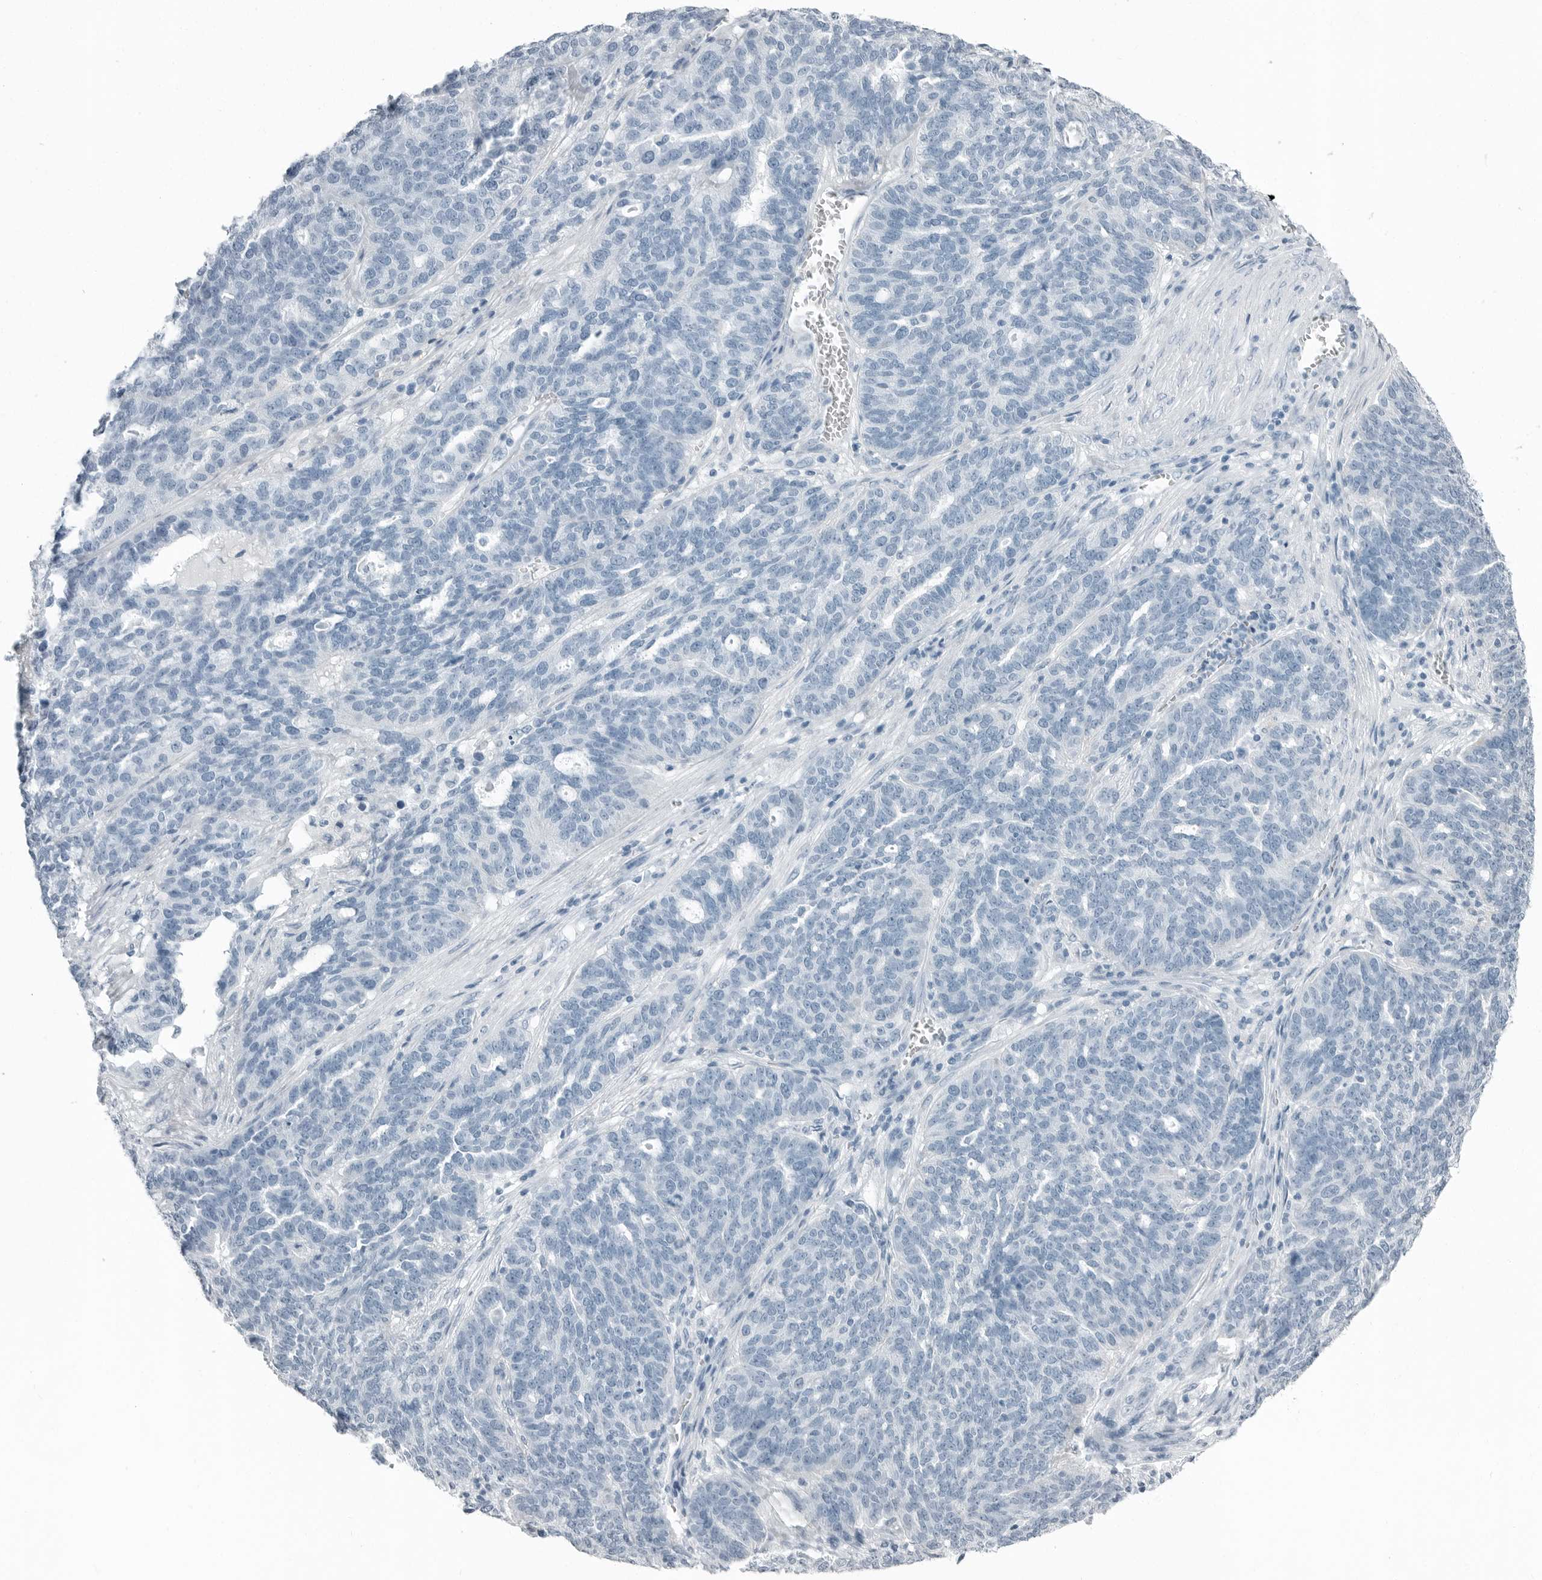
{"staining": {"intensity": "negative", "quantity": "none", "location": "none"}, "tissue": "ovarian cancer", "cell_type": "Tumor cells", "image_type": "cancer", "snomed": [{"axis": "morphology", "description": "Cystadenocarcinoma, serous, NOS"}, {"axis": "topography", "description": "Ovary"}], "caption": "Ovarian cancer stained for a protein using IHC reveals no expression tumor cells.", "gene": "FABP6", "patient": {"sex": "female", "age": 59}}